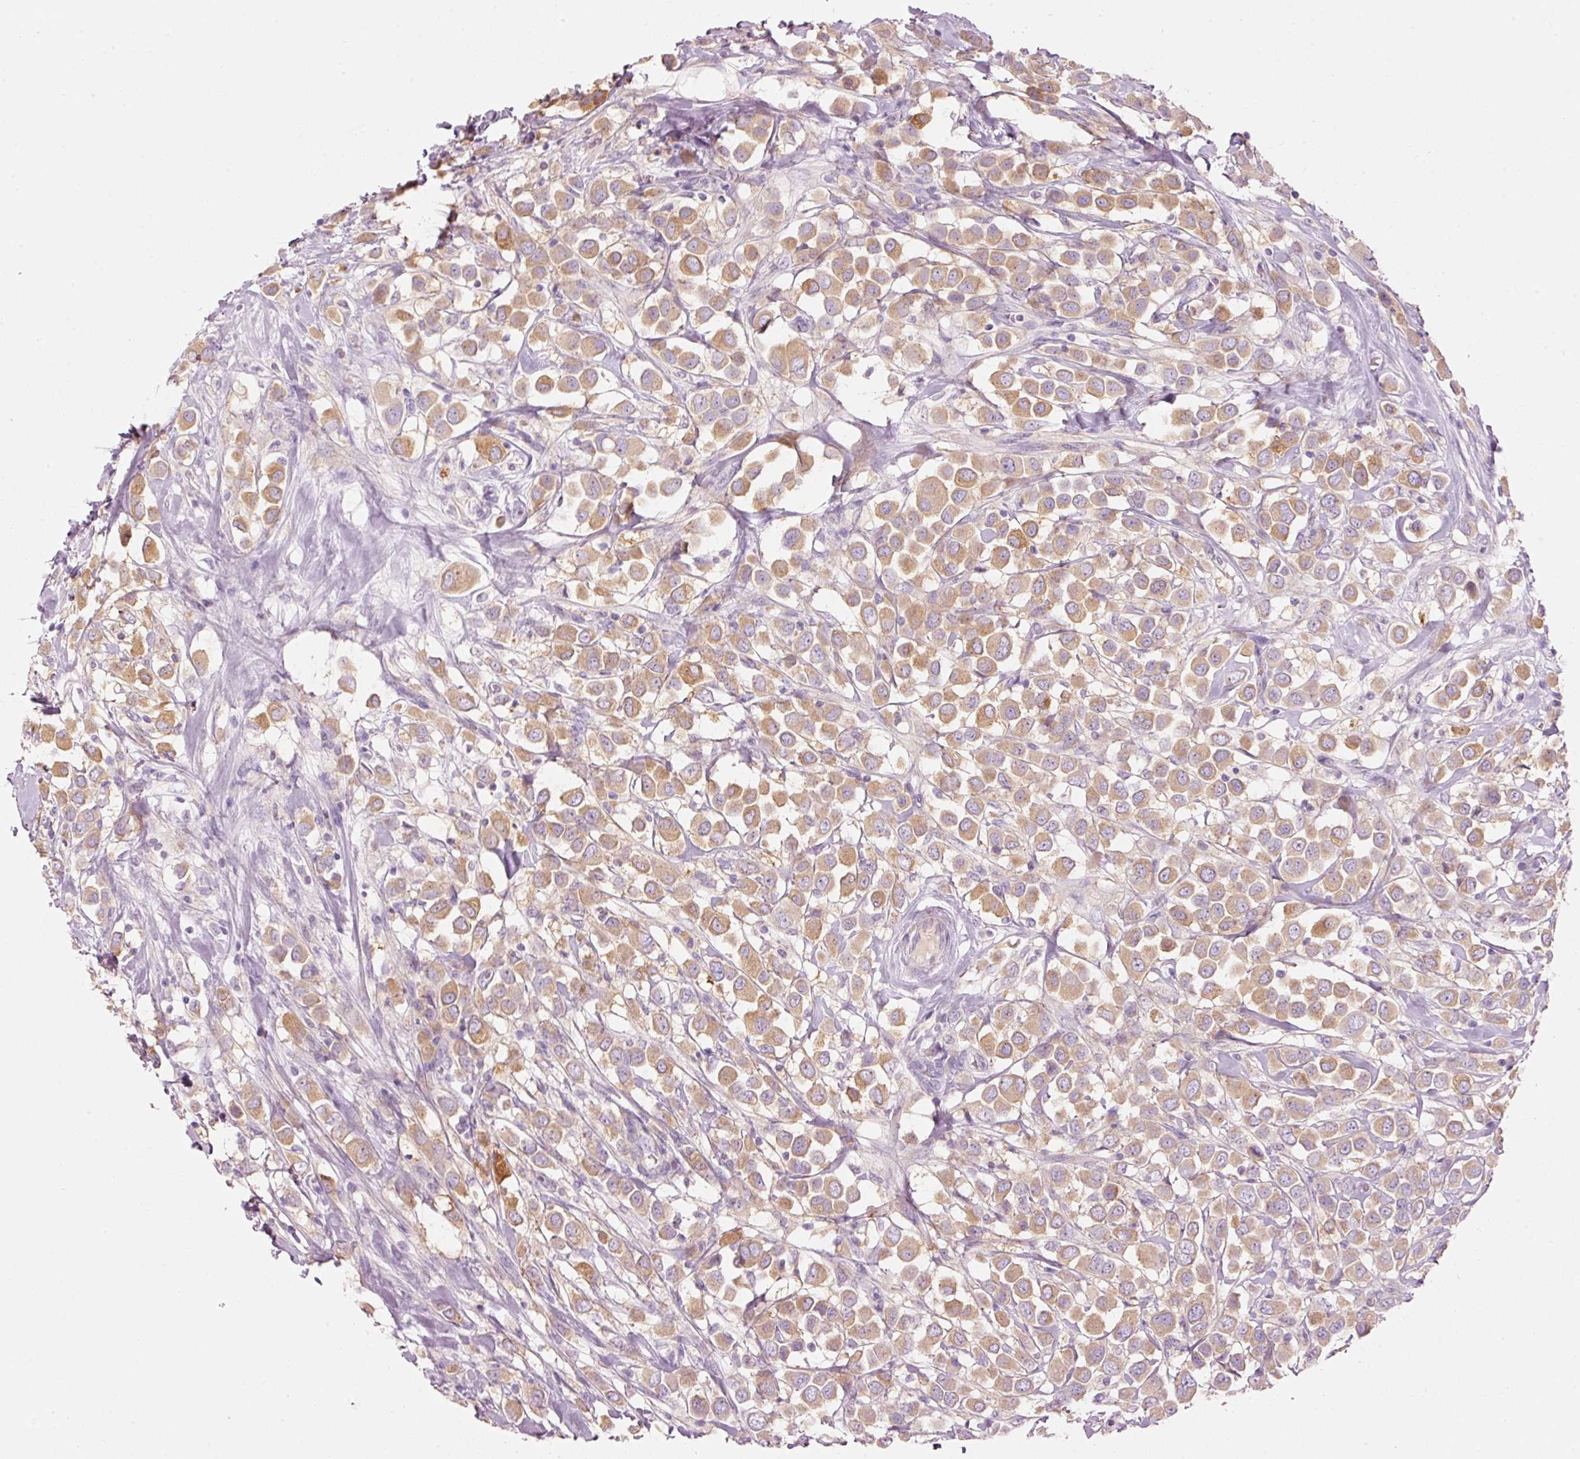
{"staining": {"intensity": "moderate", "quantity": ">75%", "location": "cytoplasmic/membranous"}, "tissue": "breast cancer", "cell_type": "Tumor cells", "image_type": "cancer", "snomed": [{"axis": "morphology", "description": "Duct carcinoma"}, {"axis": "topography", "description": "Breast"}], "caption": "The micrograph exhibits staining of breast cancer (invasive ductal carcinoma), revealing moderate cytoplasmic/membranous protein expression (brown color) within tumor cells.", "gene": "PDXDC1", "patient": {"sex": "female", "age": 61}}